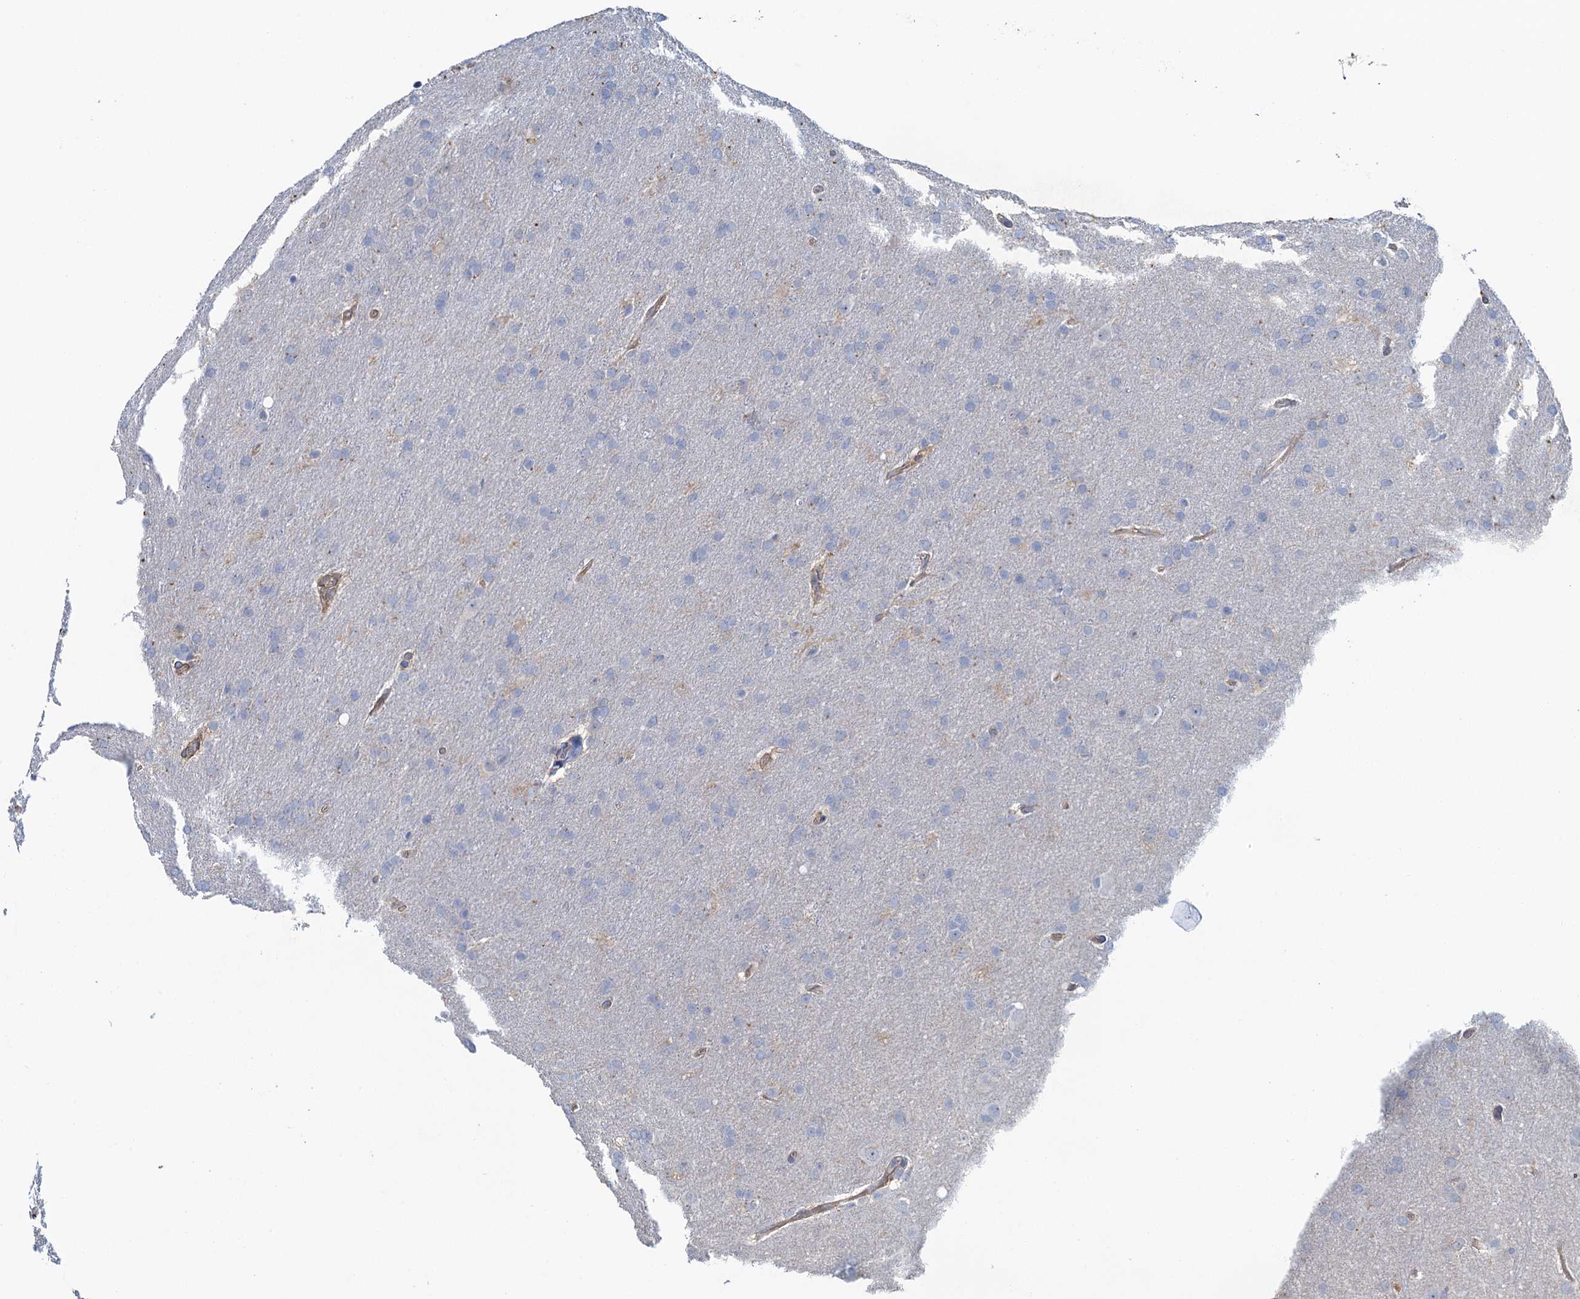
{"staining": {"intensity": "negative", "quantity": "none", "location": "none"}, "tissue": "glioma", "cell_type": "Tumor cells", "image_type": "cancer", "snomed": [{"axis": "morphology", "description": "Glioma, malignant, Low grade"}, {"axis": "topography", "description": "Brain"}], "caption": "This photomicrograph is of low-grade glioma (malignant) stained with IHC to label a protein in brown with the nuclei are counter-stained blue. There is no expression in tumor cells. (IHC, brightfield microscopy, high magnification).", "gene": "RSAD2", "patient": {"sex": "female", "age": 32}}